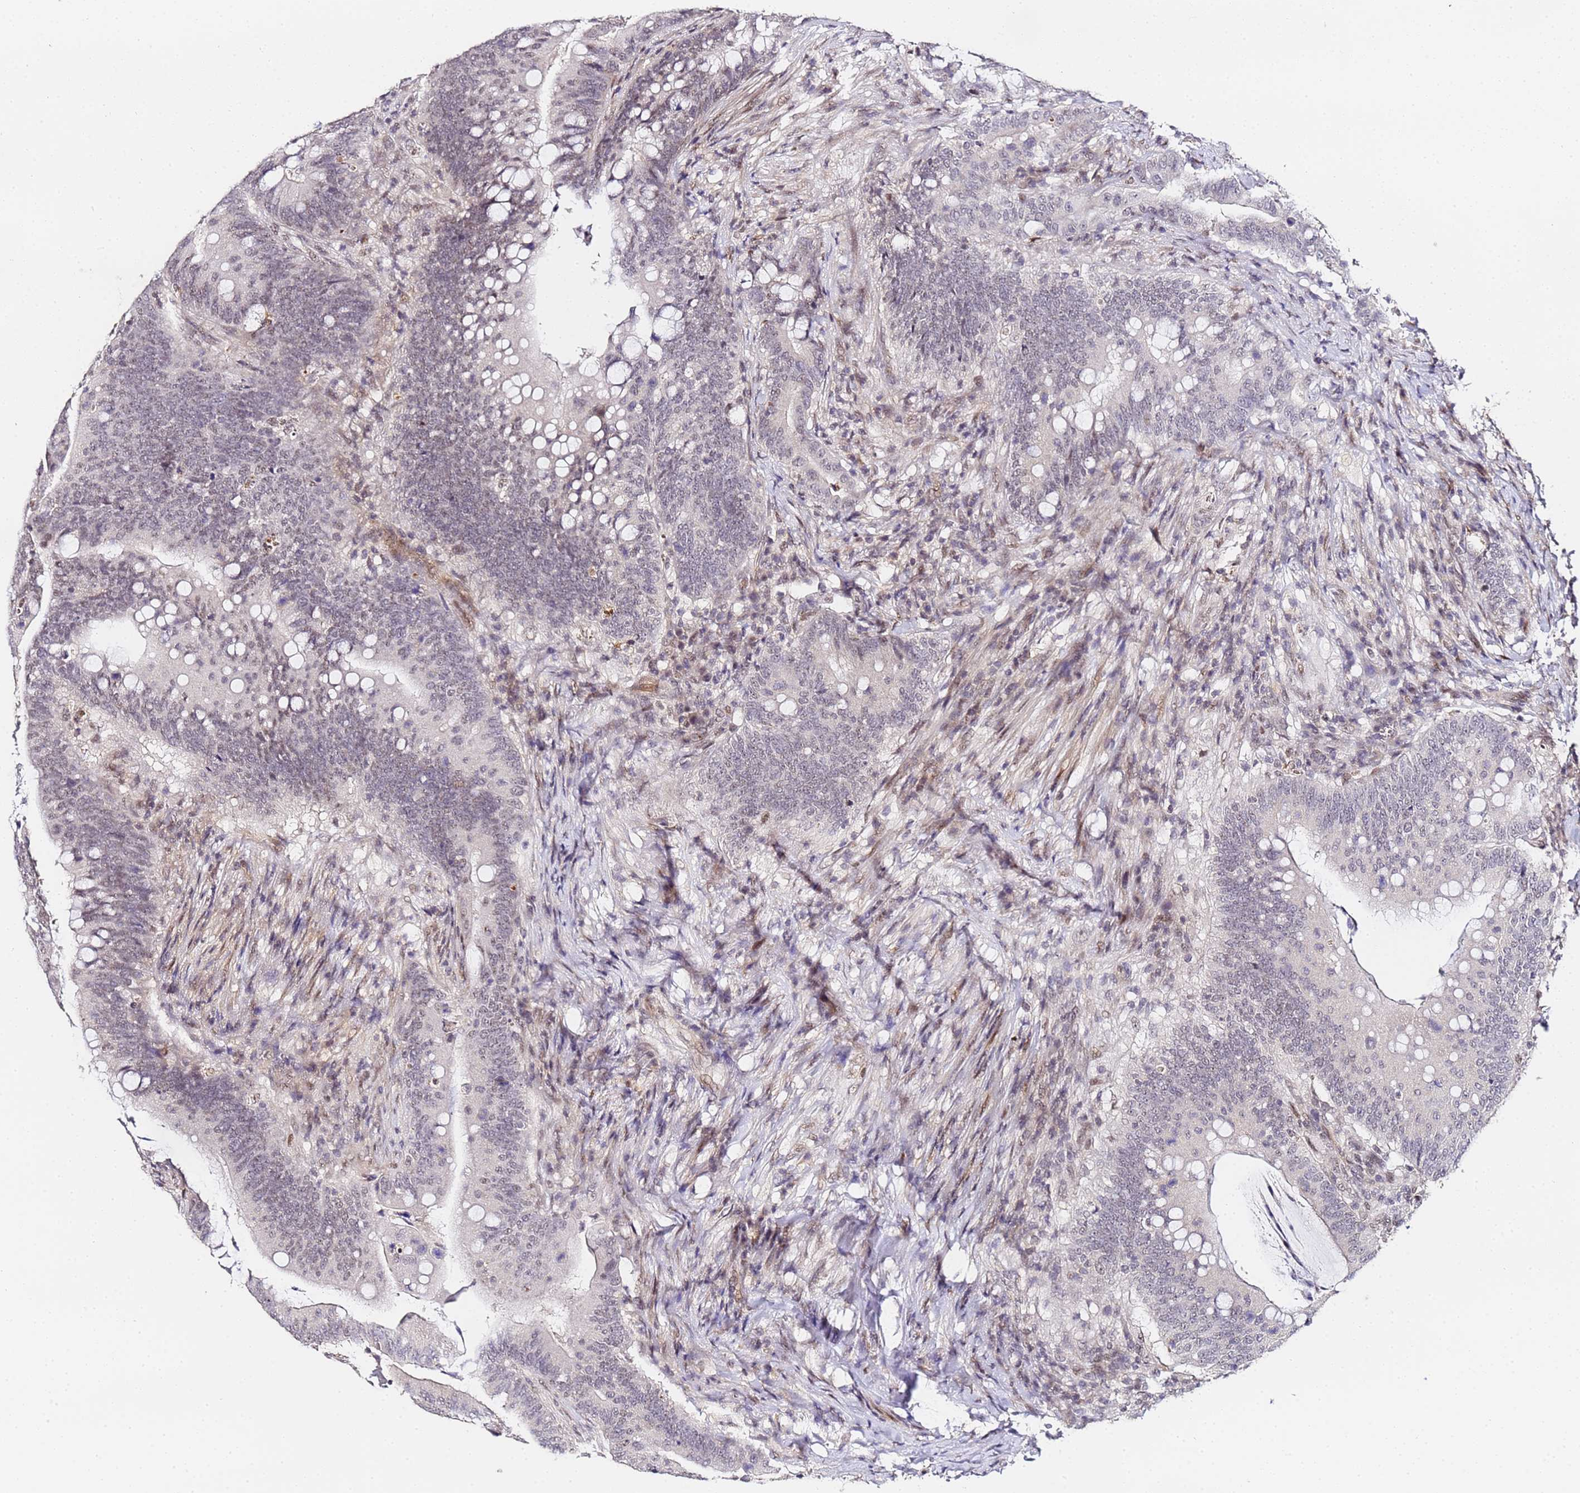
{"staining": {"intensity": "weak", "quantity": "<25%", "location": "nuclear"}, "tissue": "colorectal cancer", "cell_type": "Tumor cells", "image_type": "cancer", "snomed": [{"axis": "morphology", "description": "Adenocarcinoma, NOS"}, {"axis": "topography", "description": "Colon"}], "caption": "High power microscopy photomicrograph of an immunohistochemistry image of colorectal cancer, revealing no significant expression in tumor cells. Nuclei are stained in blue.", "gene": "LSM3", "patient": {"sex": "female", "age": 66}}